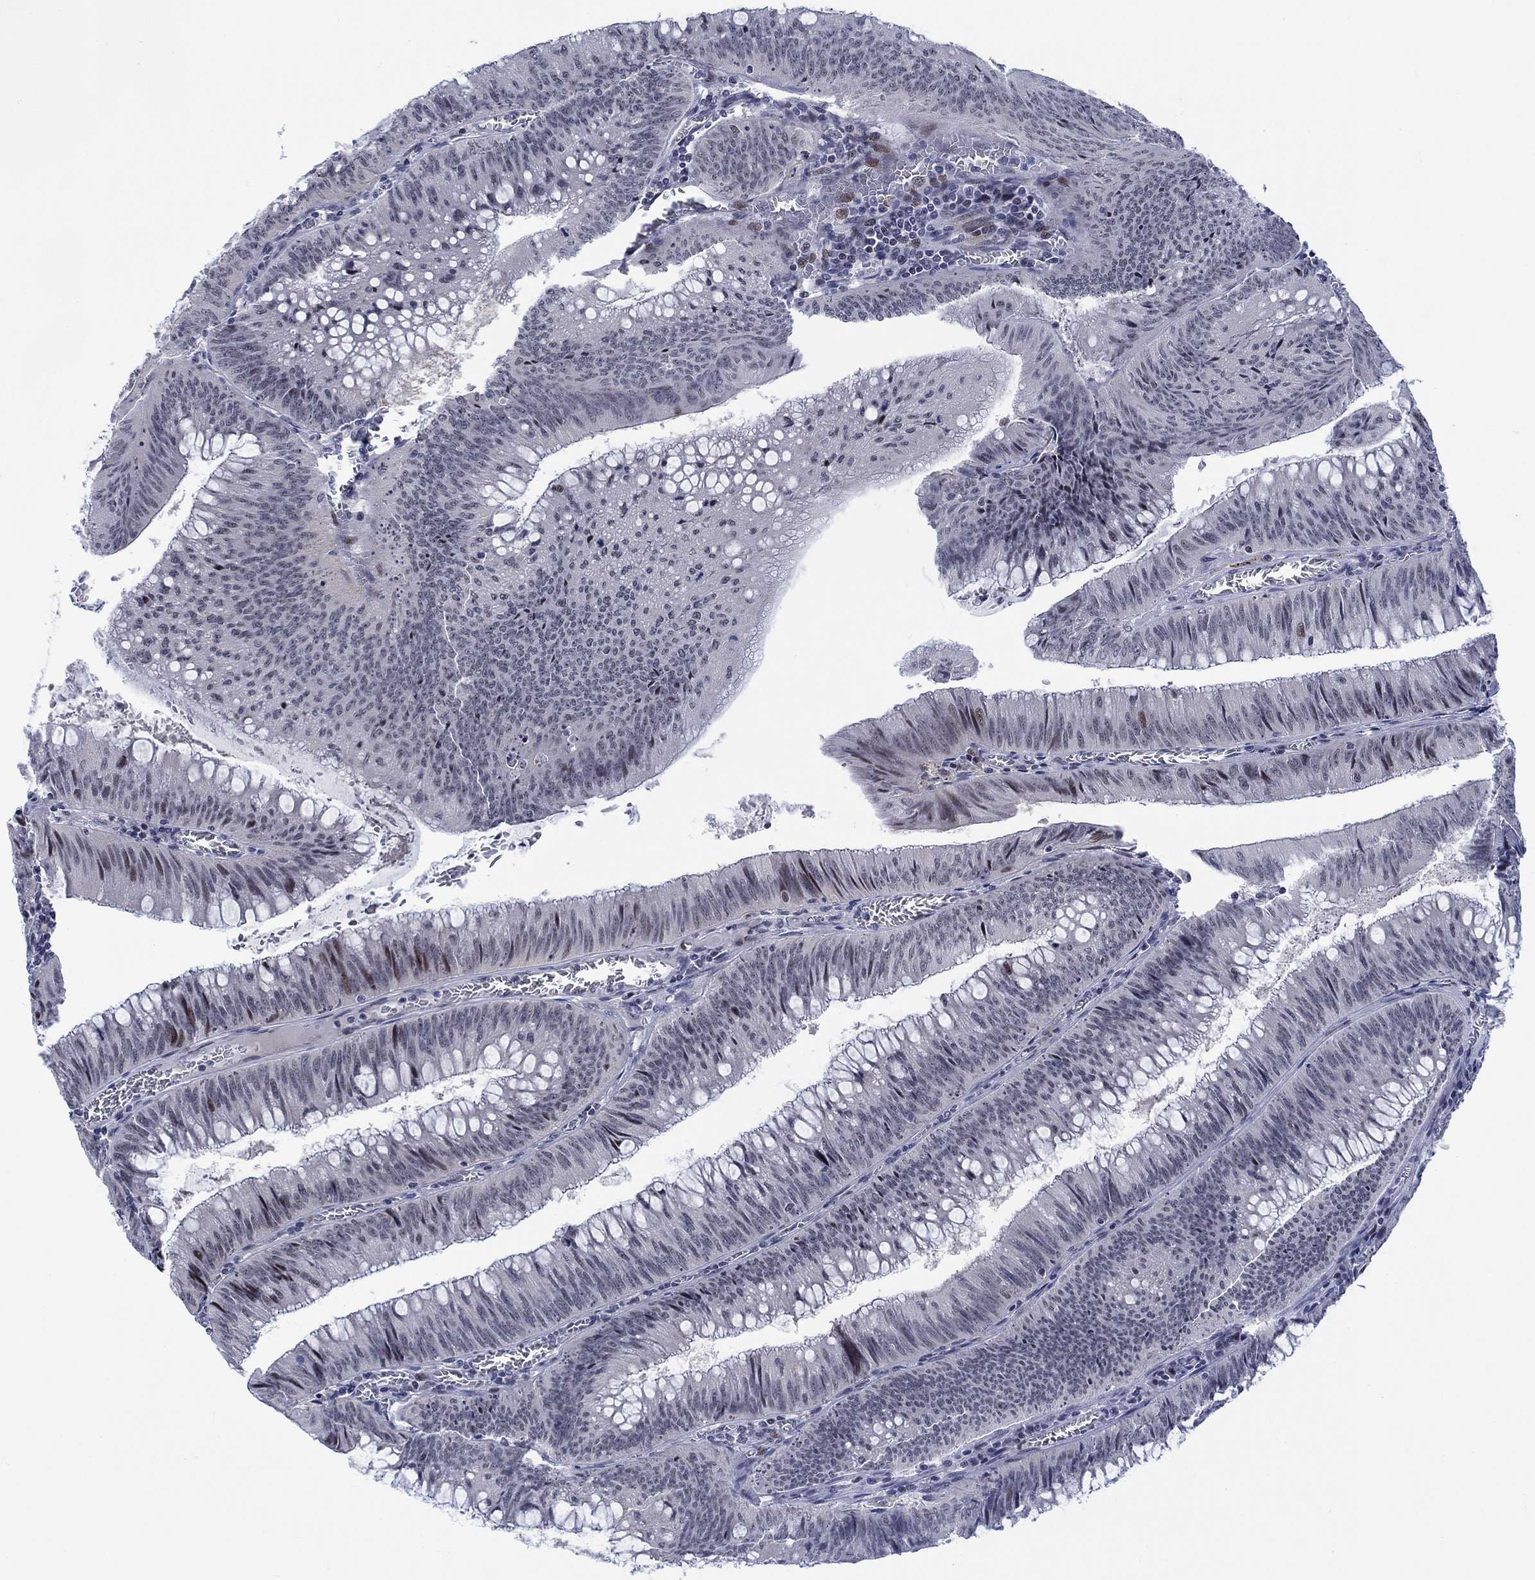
{"staining": {"intensity": "moderate", "quantity": "<25%", "location": "nuclear"}, "tissue": "colorectal cancer", "cell_type": "Tumor cells", "image_type": "cancer", "snomed": [{"axis": "morphology", "description": "Adenocarcinoma, NOS"}, {"axis": "topography", "description": "Rectum"}], "caption": "DAB (3,3'-diaminobenzidine) immunohistochemical staining of human colorectal cancer (adenocarcinoma) shows moderate nuclear protein positivity in approximately <25% of tumor cells.", "gene": "NEU3", "patient": {"sex": "female", "age": 72}}